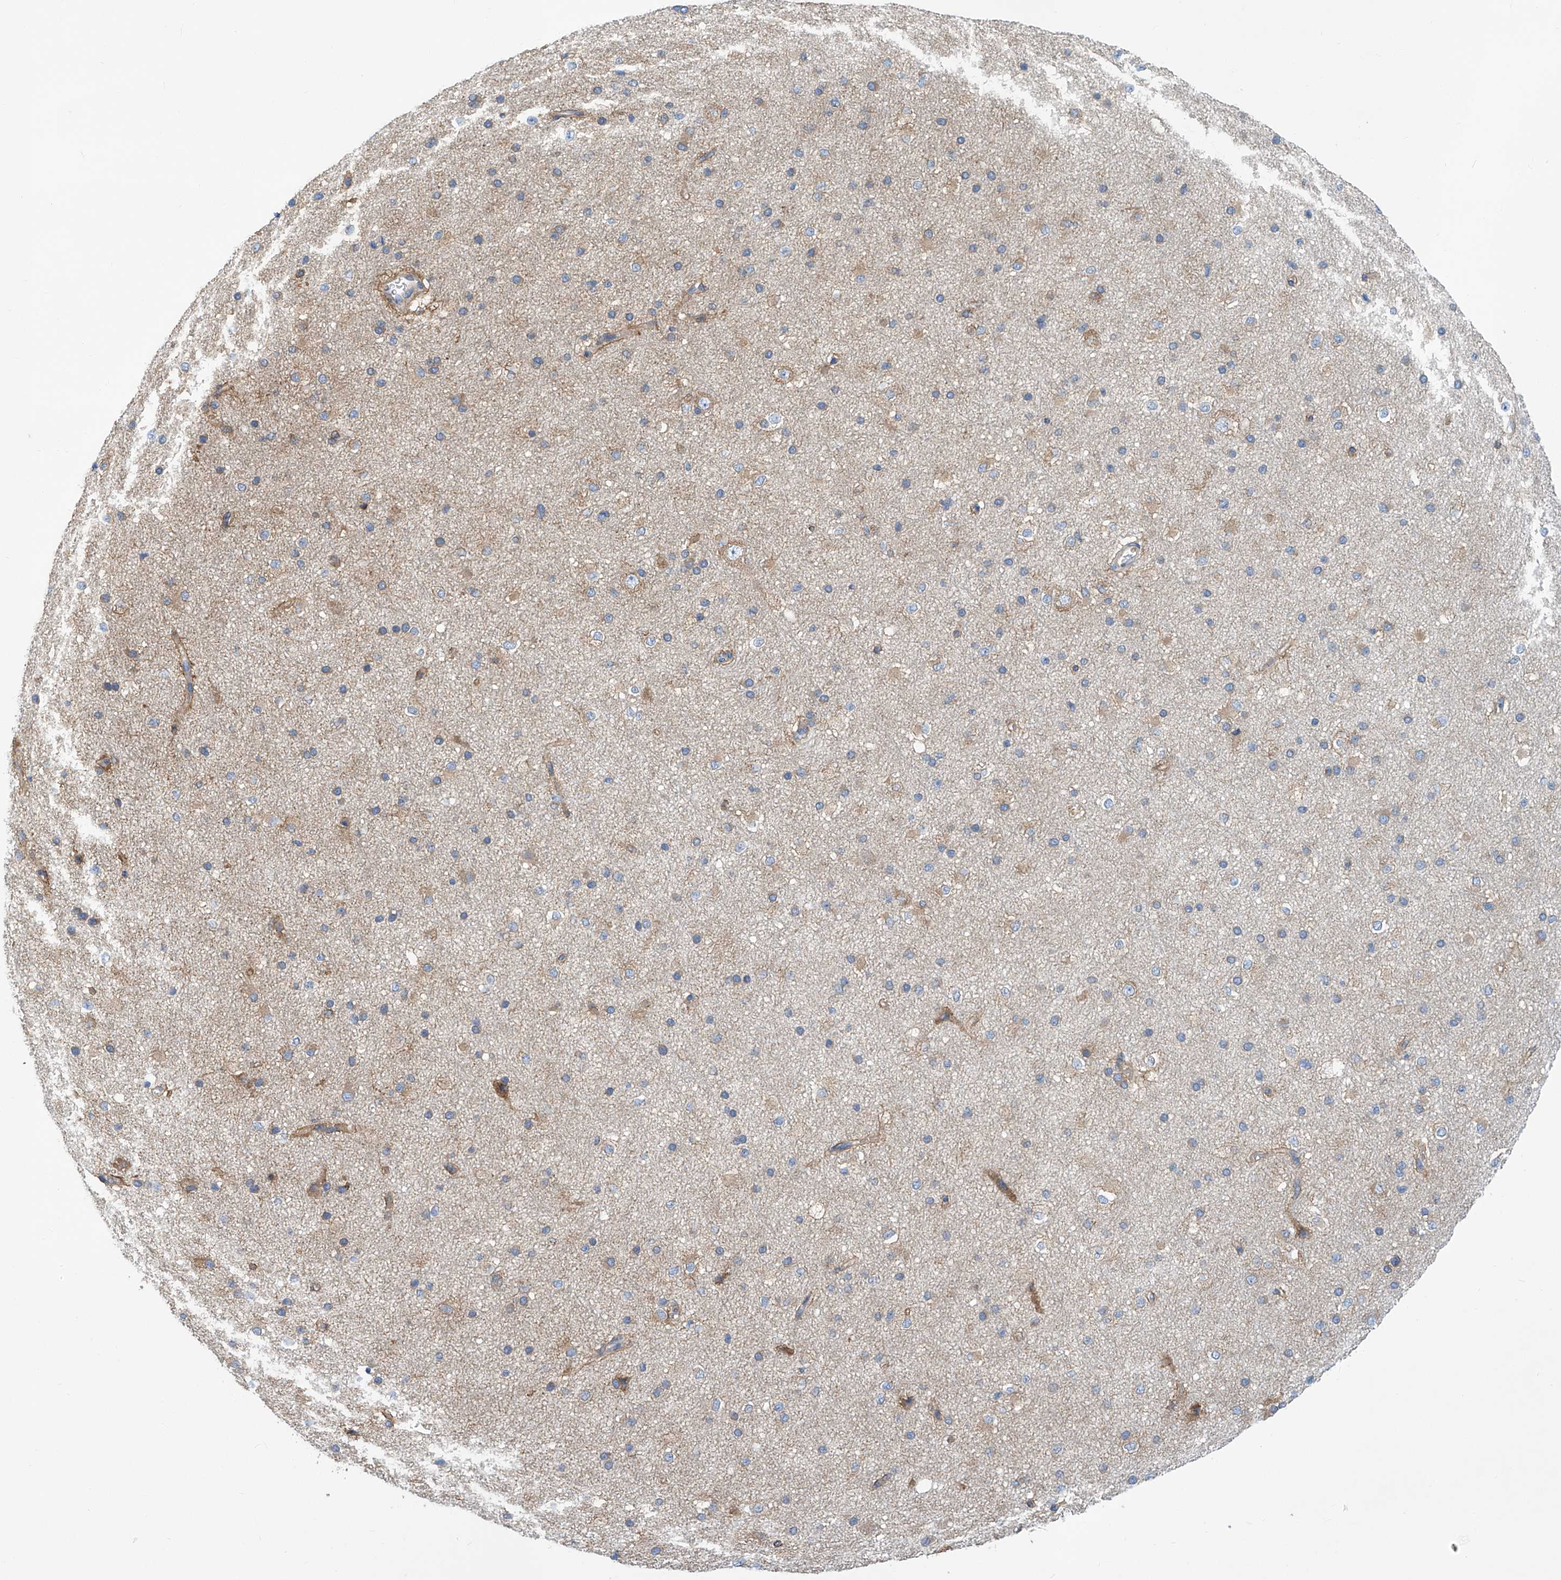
{"staining": {"intensity": "weak", "quantity": ">75%", "location": "cytoplasmic/membranous"}, "tissue": "cerebral cortex", "cell_type": "Endothelial cells", "image_type": "normal", "snomed": [{"axis": "morphology", "description": "Normal tissue, NOS"}, {"axis": "morphology", "description": "Developmental malformation"}, {"axis": "topography", "description": "Cerebral cortex"}], "caption": "A high-resolution photomicrograph shows immunohistochemistry staining of normal cerebral cortex, which exhibits weak cytoplasmic/membranous positivity in about >75% of endothelial cells.", "gene": "SENP2", "patient": {"sex": "female", "age": 30}}